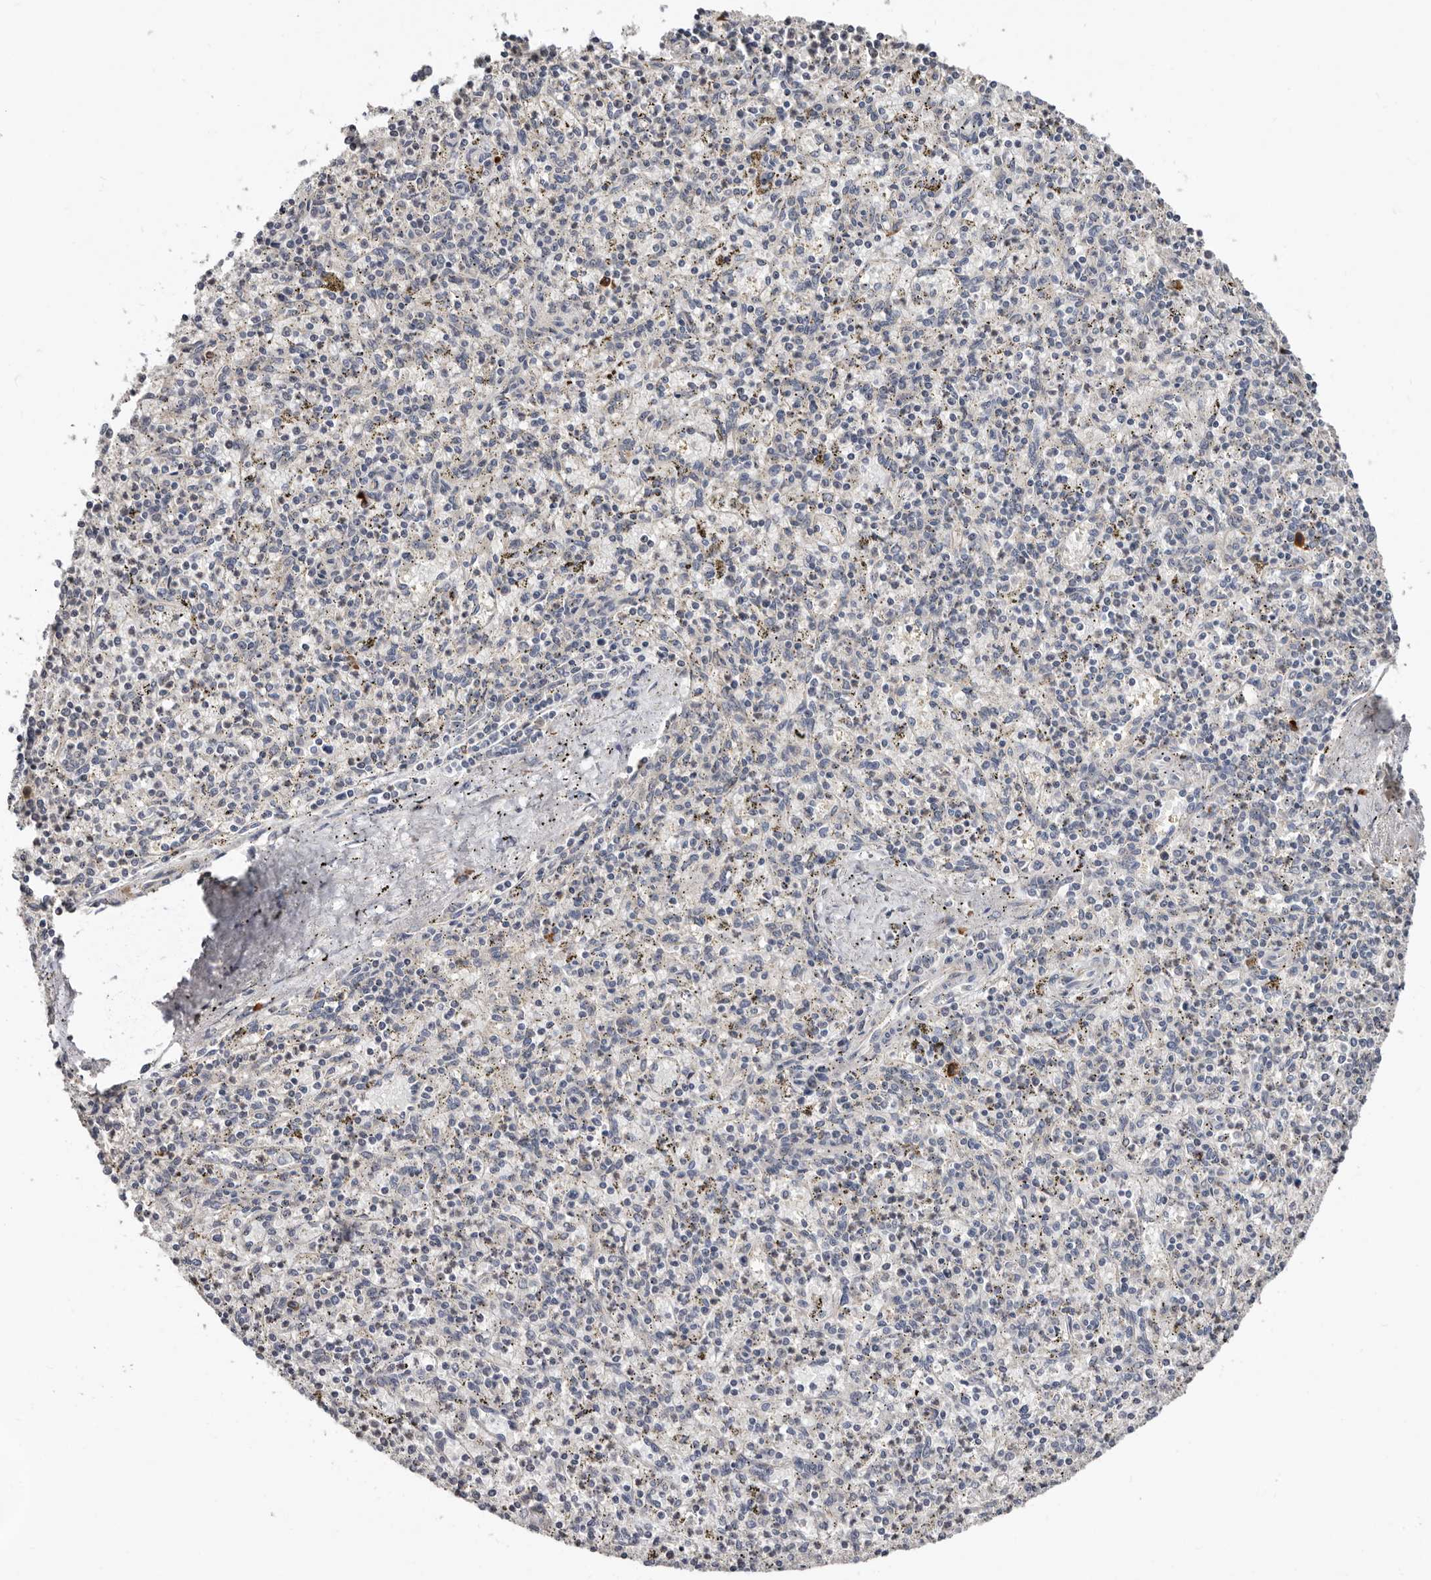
{"staining": {"intensity": "strong", "quantity": "<25%", "location": "cytoplasmic/membranous"}, "tissue": "spleen", "cell_type": "Cells in red pulp", "image_type": "normal", "snomed": [{"axis": "morphology", "description": "Normal tissue, NOS"}, {"axis": "topography", "description": "Spleen"}], "caption": "Immunohistochemistry (IHC) of normal human spleen exhibits medium levels of strong cytoplasmic/membranous staining in about <25% of cells in red pulp. (IHC, brightfield microscopy, high magnification).", "gene": "ASIC5", "patient": {"sex": "male", "age": 72}}